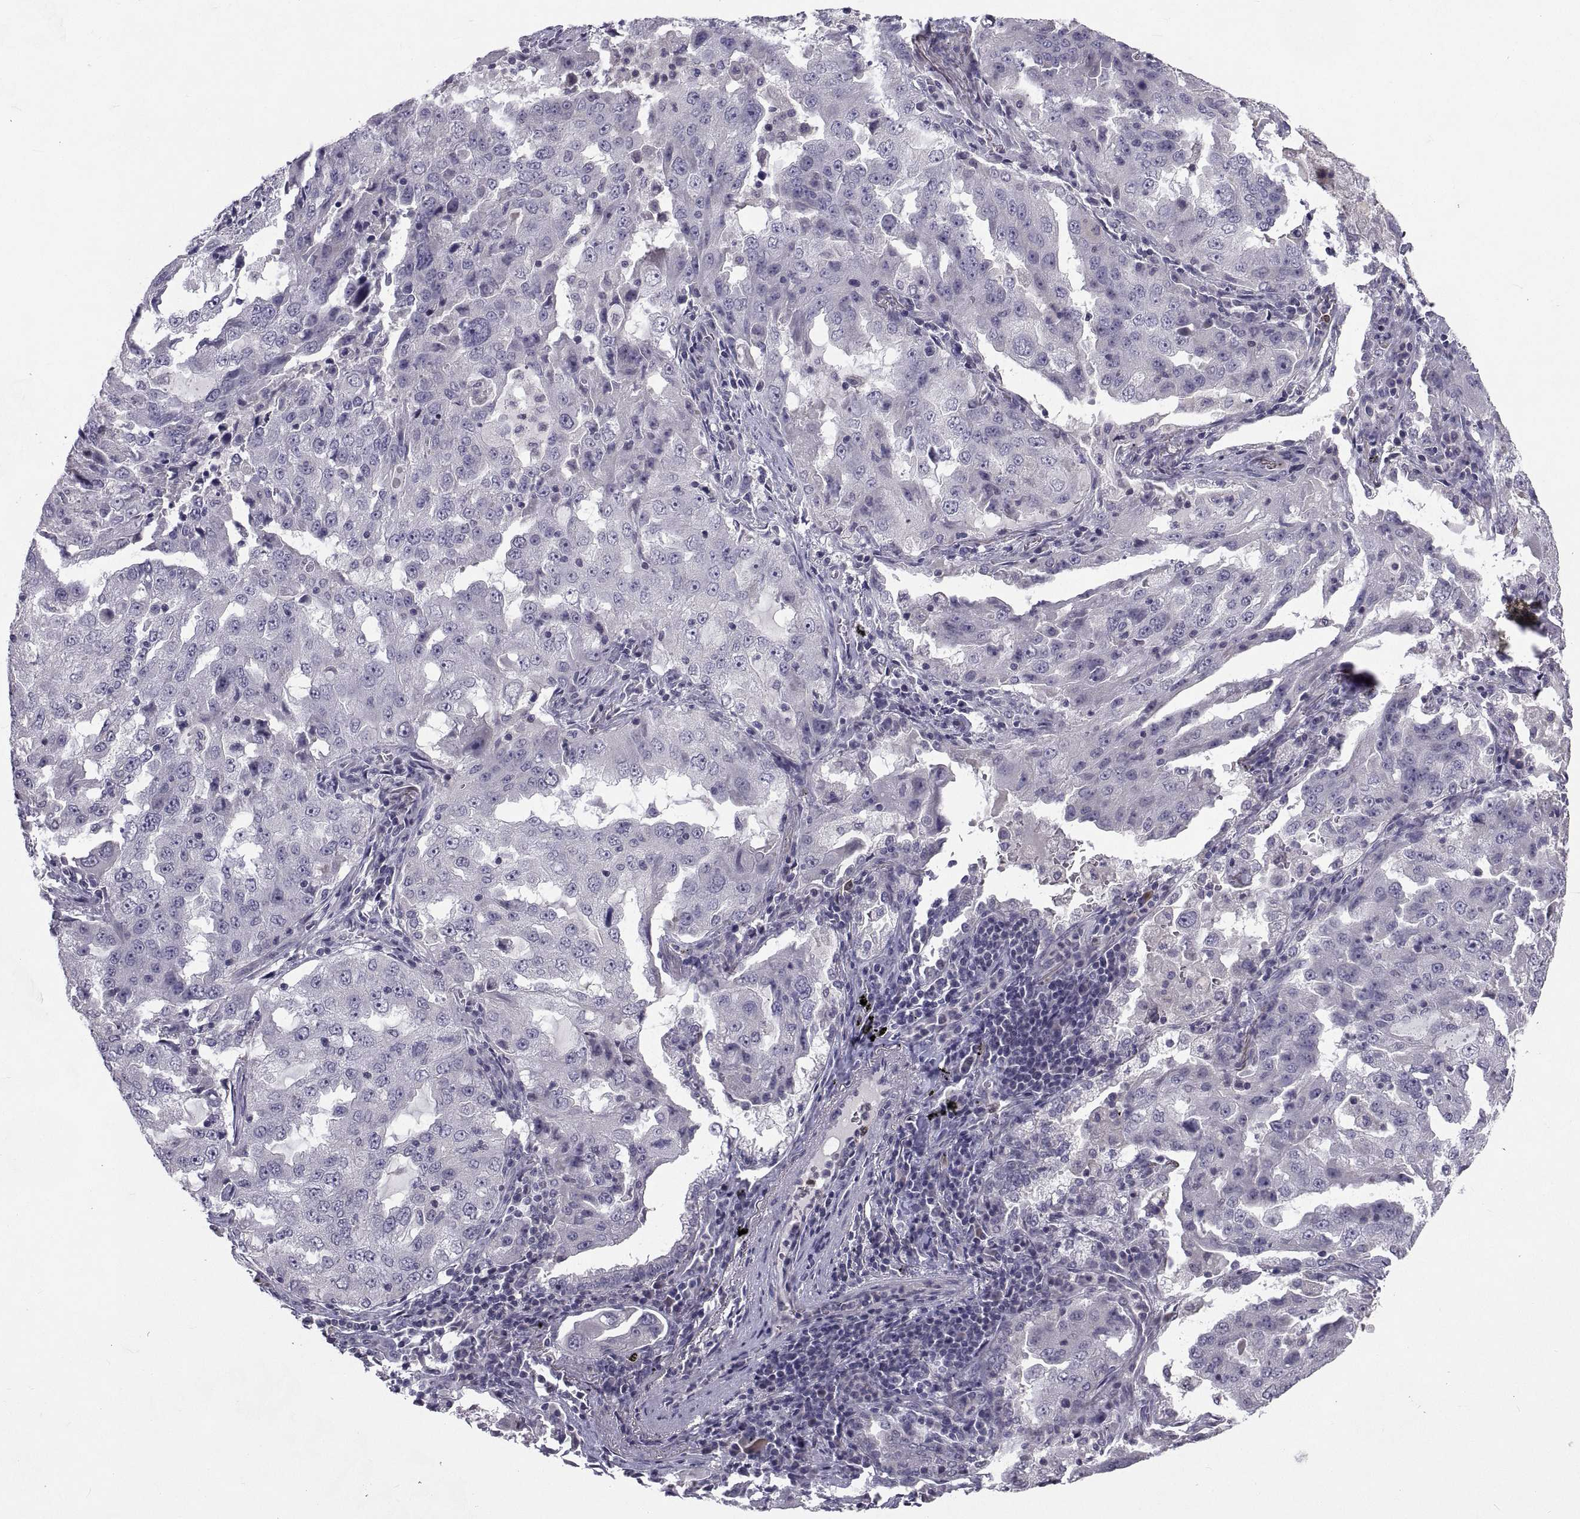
{"staining": {"intensity": "negative", "quantity": "none", "location": "none"}, "tissue": "lung cancer", "cell_type": "Tumor cells", "image_type": "cancer", "snomed": [{"axis": "morphology", "description": "Adenocarcinoma, NOS"}, {"axis": "topography", "description": "Lung"}], "caption": "Human lung cancer (adenocarcinoma) stained for a protein using immunohistochemistry reveals no staining in tumor cells.", "gene": "NPTX2", "patient": {"sex": "female", "age": 61}}